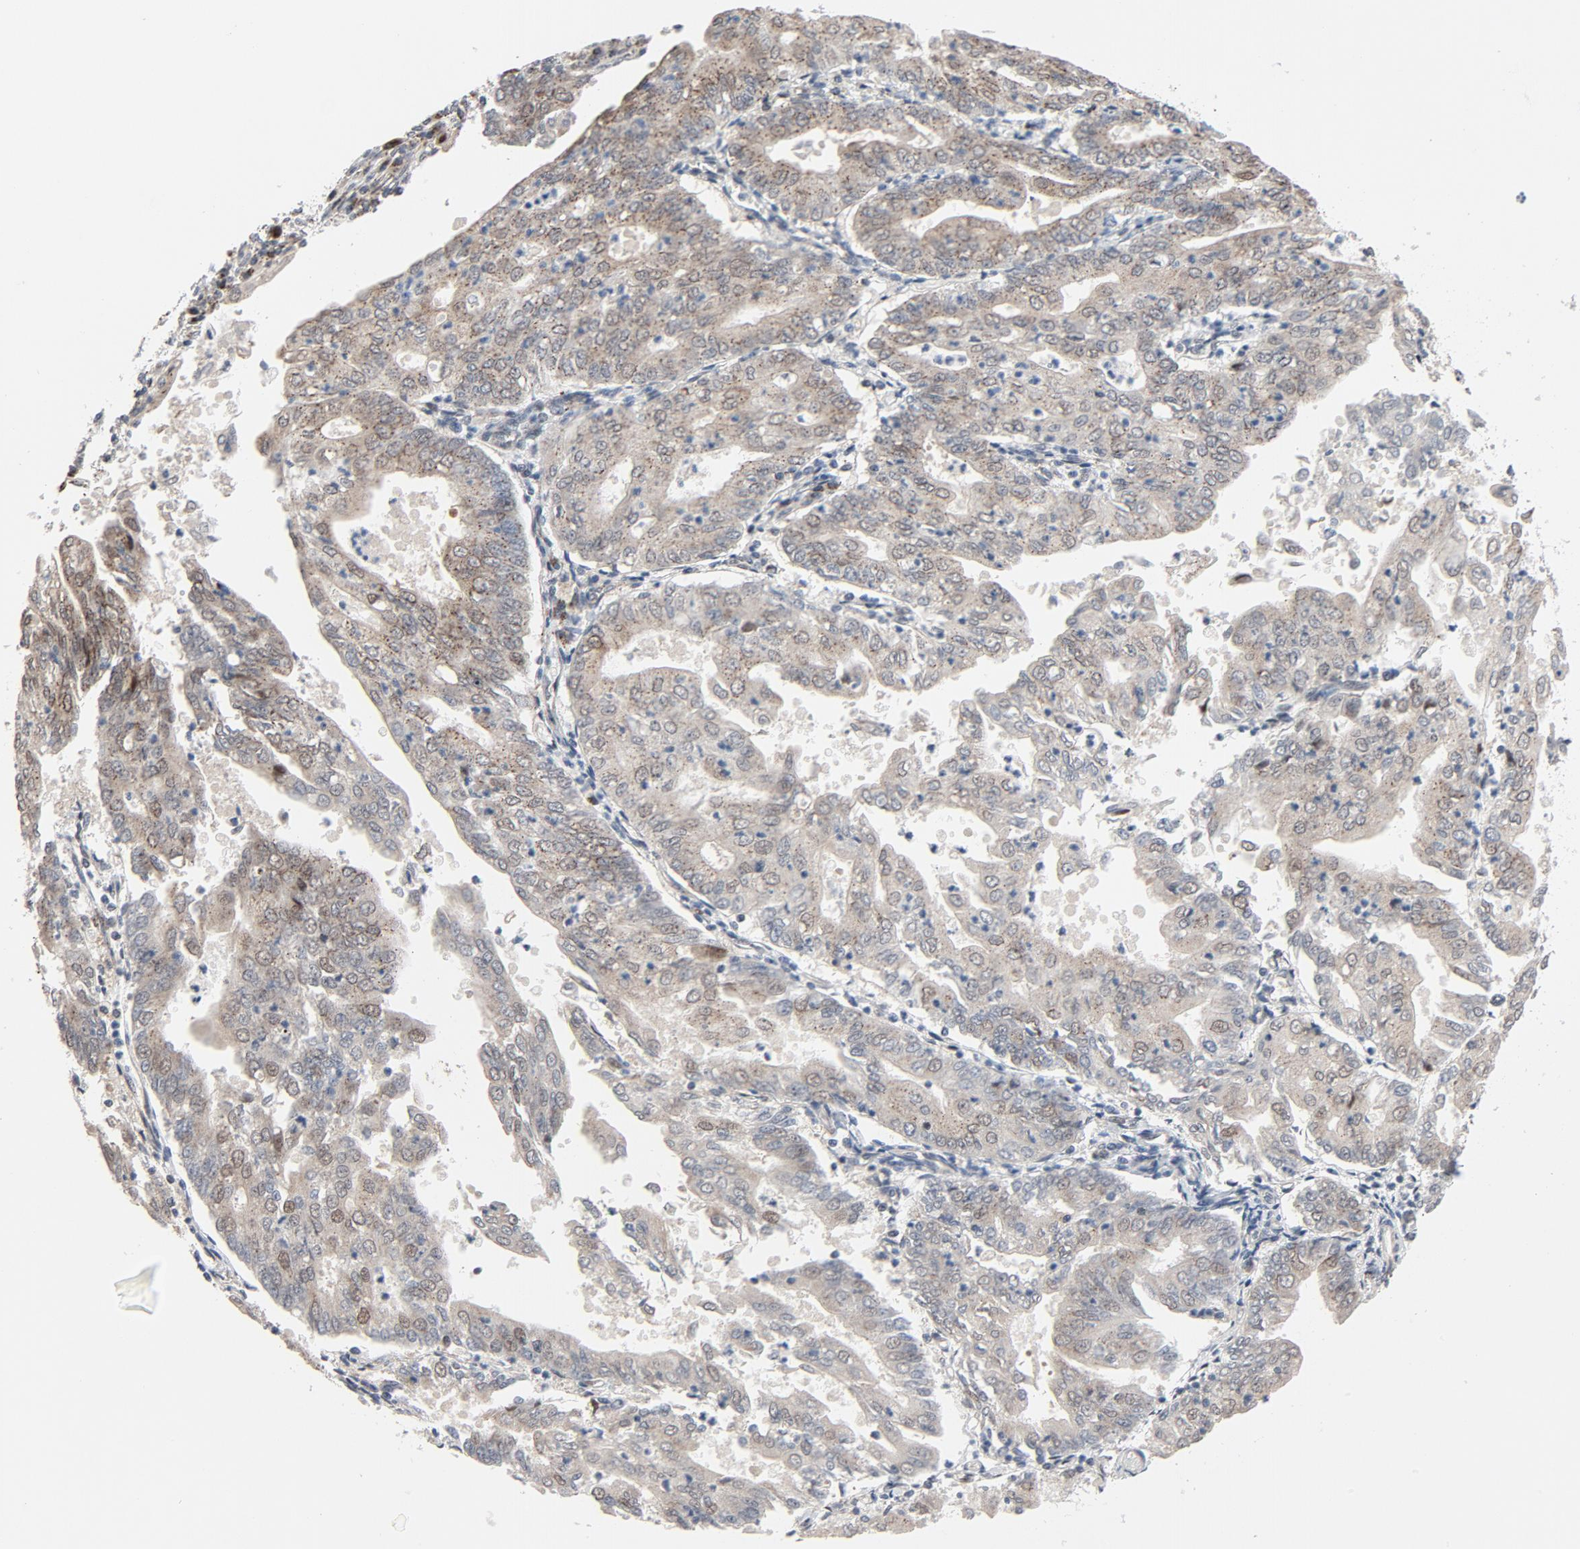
{"staining": {"intensity": "weak", "quantity": "<25%", "location": "cytoplasmic/membranous,nuclear"}, "tissue": "endometrial cancer", "cell_type": "Tumor cells", "image_type": "cancer", "snomed": [{"axis": "morphology", "description": "Adenocarcinoma, NOS"}, {"axis": "topography", "description": "Endometrium"}], "caption": "This is a photomicrograph of immunohistochemistry staining of endometrial adenocarcinoma, which shows no positivity in tumor cells. The staining was performed using DAB to visualize the protein expression in brown, while the nuclei were stained in blue with hematoxylin (Magnification: 20x).", "gene": "RPL12", "patient": {"sex": "female", "age": 79}}